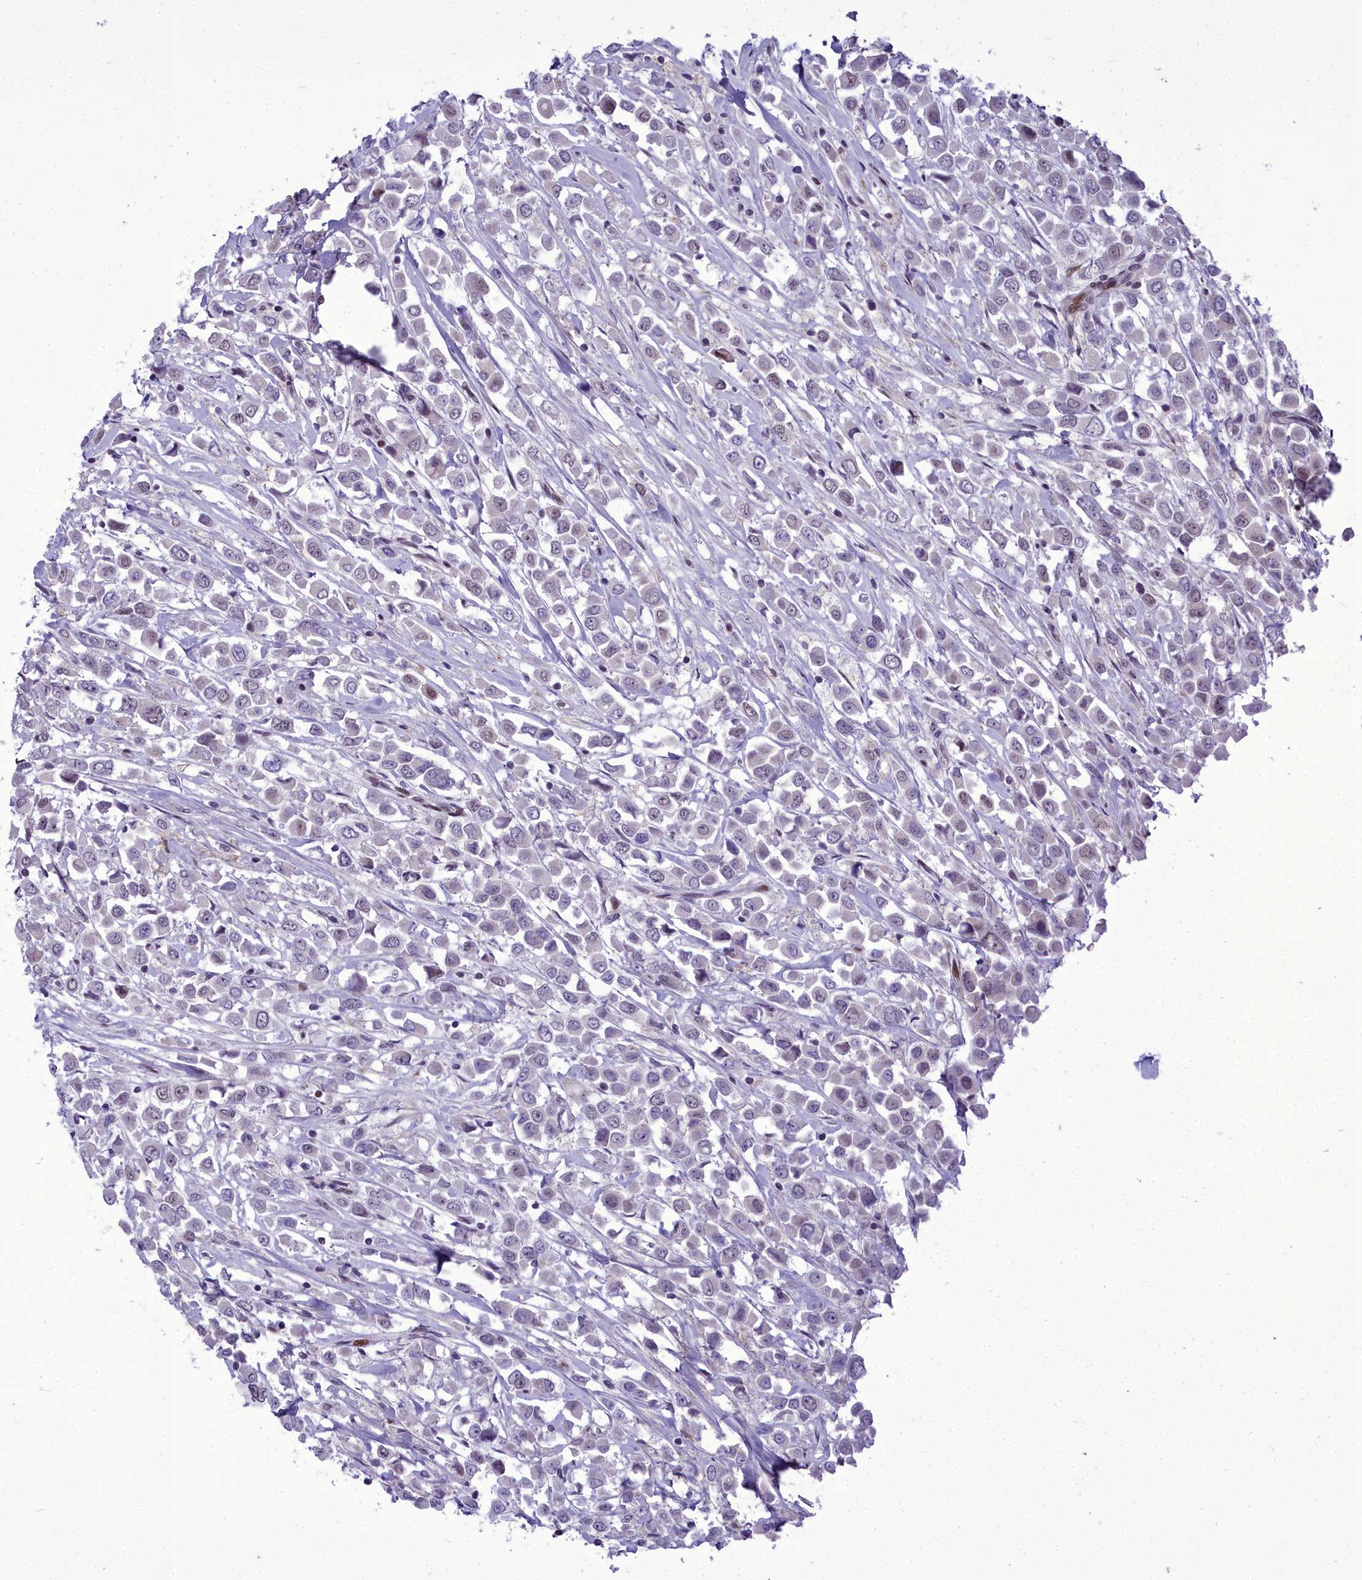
{"staining": {"intensity": "negative", "quantity": "none", "location": "none"}, "tissue": "breast cancer", "cell_type": "Tumor cells", "image_type": "cancer", "snomed": [{"axis": "morphology", "description": "Duct carcinoma"}, {"axis": "topography", "description": "Breast"}], "caption": "A histopathology image of breast cancer stained for a protein displays no brown staining in tumor cells.", "gene": "CEACAM19", "patient": {"sex": "female", "age": 61}}